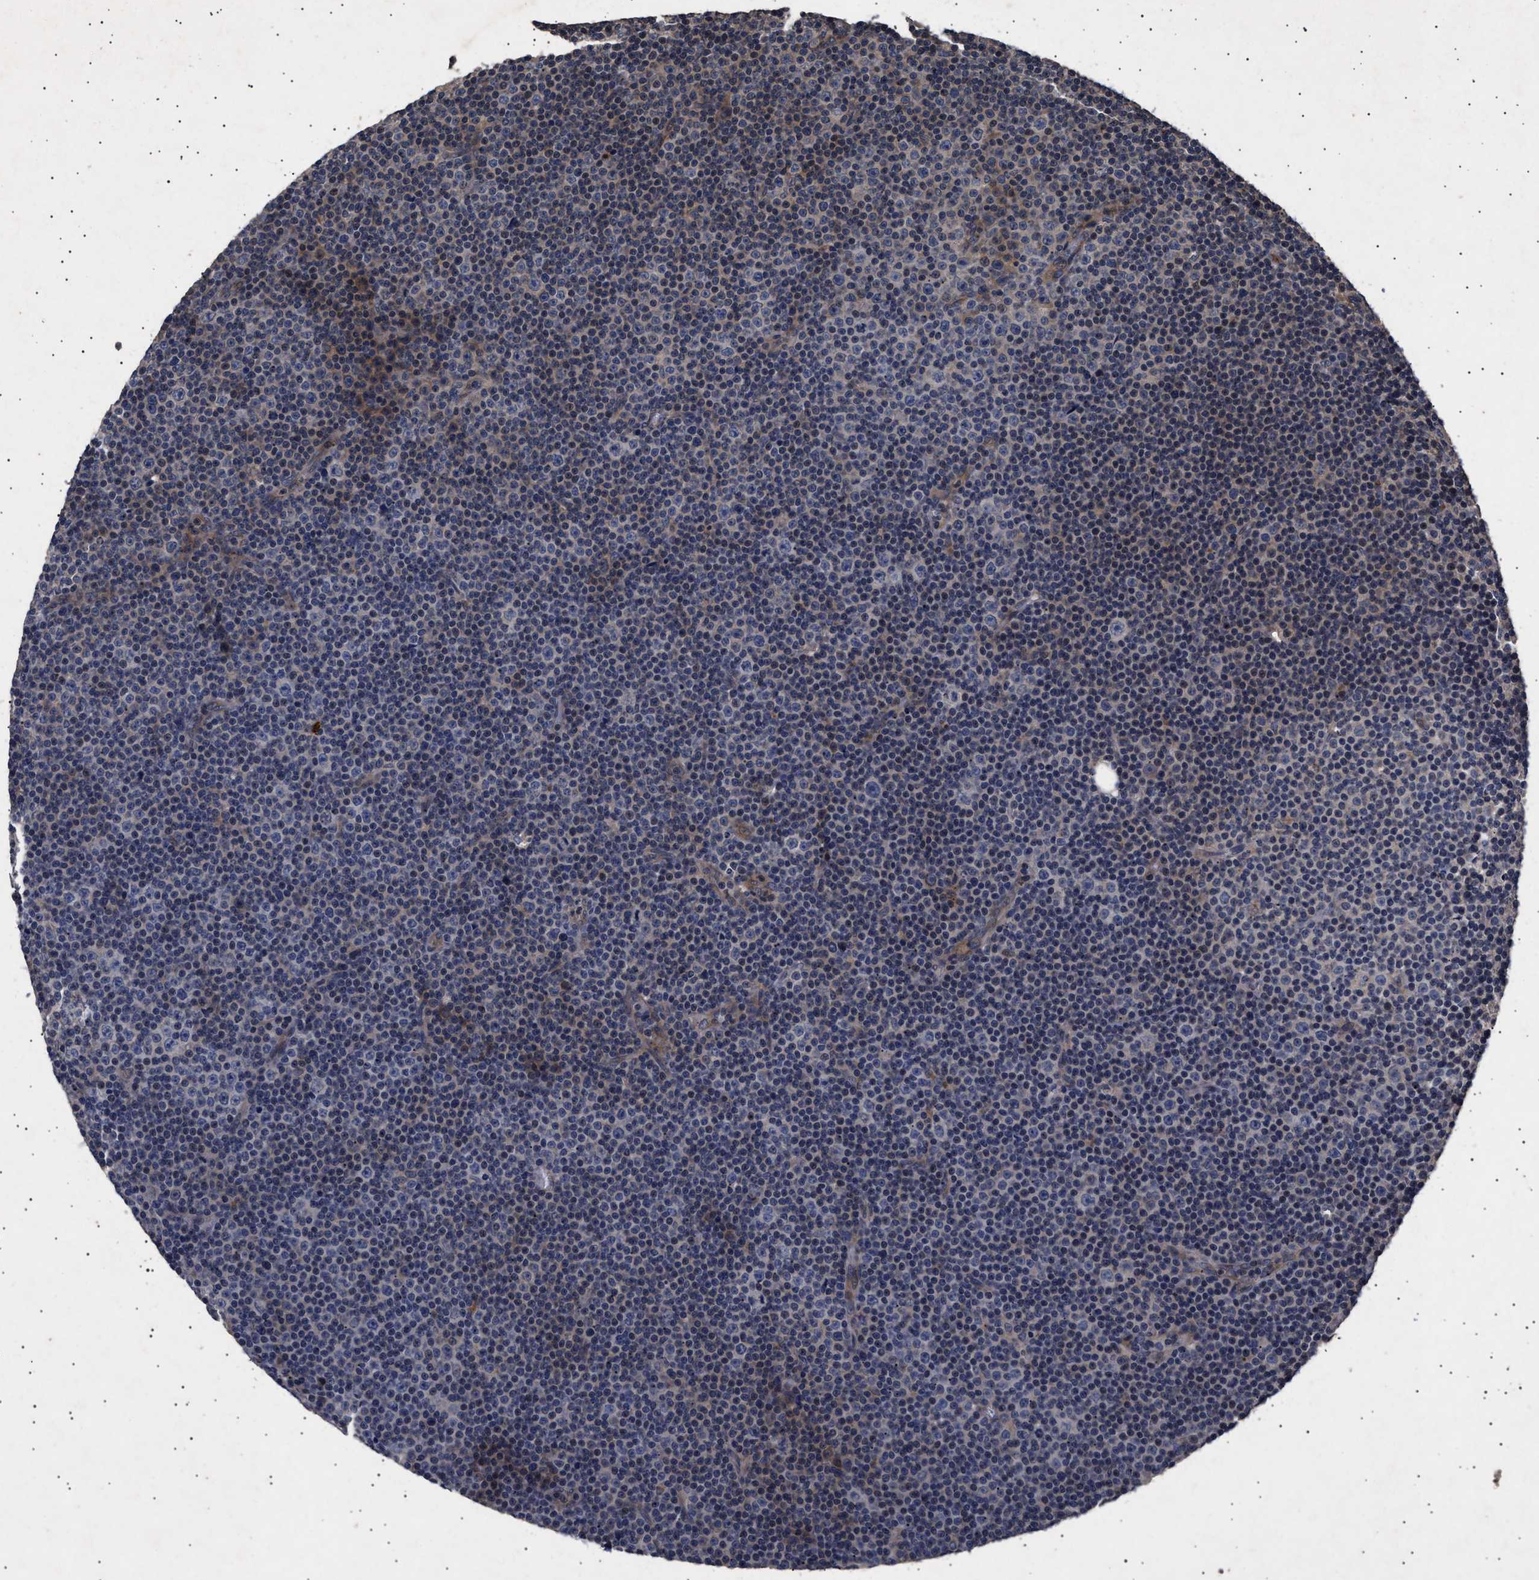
{"staining": {"intensity": "negative", "quantity": "none", "location": "none"}, "tissue": "lymphoma", "cell_type": "Tumor cells", "image_type": "cancer", "snomed": [{"axis": "morphology", "description": "Malignant lymphoma, non-Hodgkin's type, Low grade"}, {"axis": "topography", "description": "Lymph node"}], "caption": "Lymphoma was stained to show a protein in brown. There is no significant positivity in tumor cells.", "gene": "ITGB5", "patient": {"sex": "female", "age": 67}}